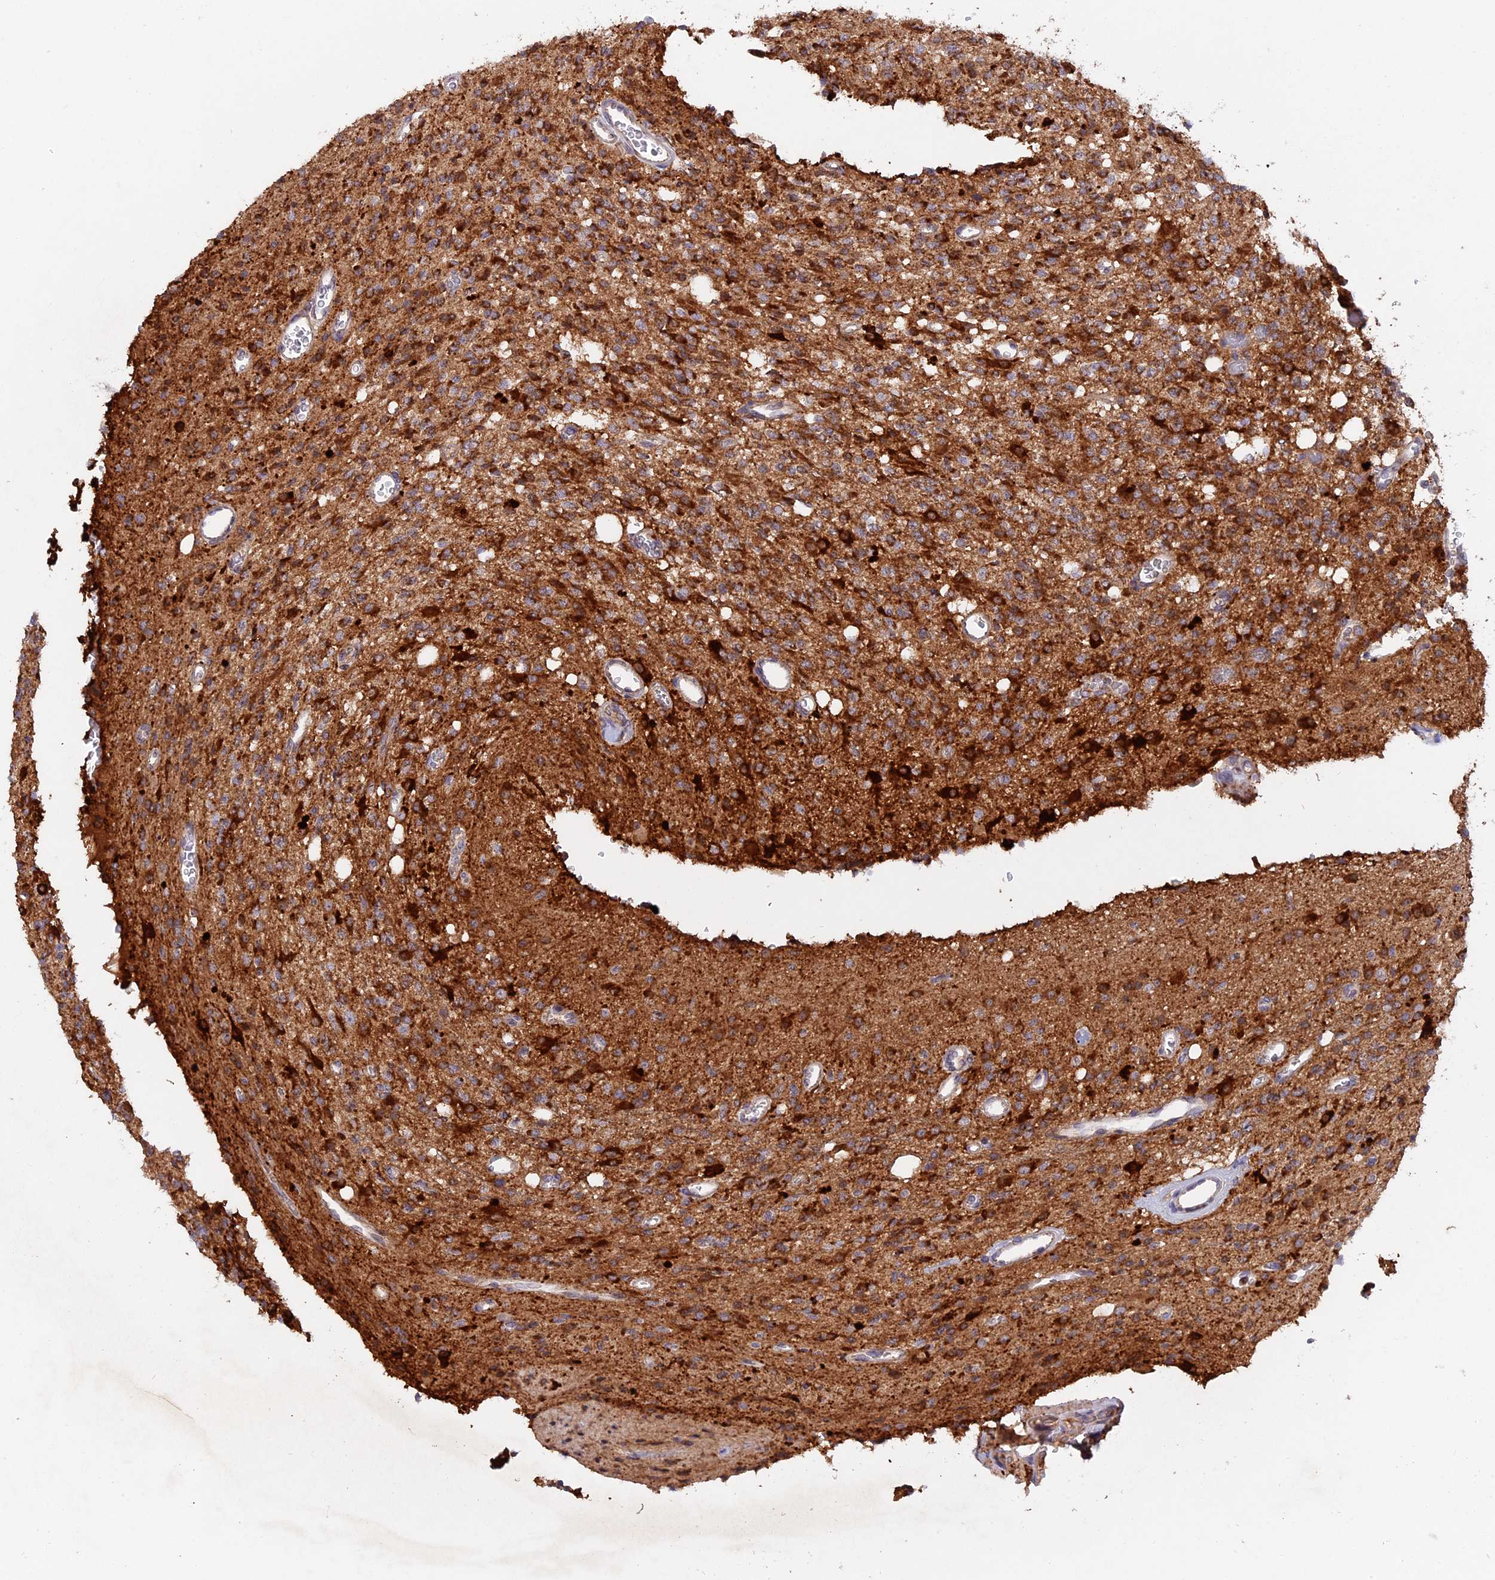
{"staining": {"intensity": "moderate", "quantity": "25%-75%", "location": "cytoplasmic/membranous"}, "tissue": "glioma", "cell_type": "Tumor cells", "image_type": "cancer", "snomed": [{"axis": "morphology", "description": "Glioma, malignant, High grade"}, {"axis": "topography", "description": "Brain"}], "caption": "Immunohistochemical staining of human glioma displays moderate cytoplasmic/membranous protein positivity in approximately 25%-75% of tumor cells. The staining was performed using DAB (3,3'-diaminobenzidine) to visualize the protein expression in brown, while the nuclei were stained in blue with hematoxylin (Magnification: 20x).", "gene": "MPV17L", "patient": {"sex": "male", "age": 34}}